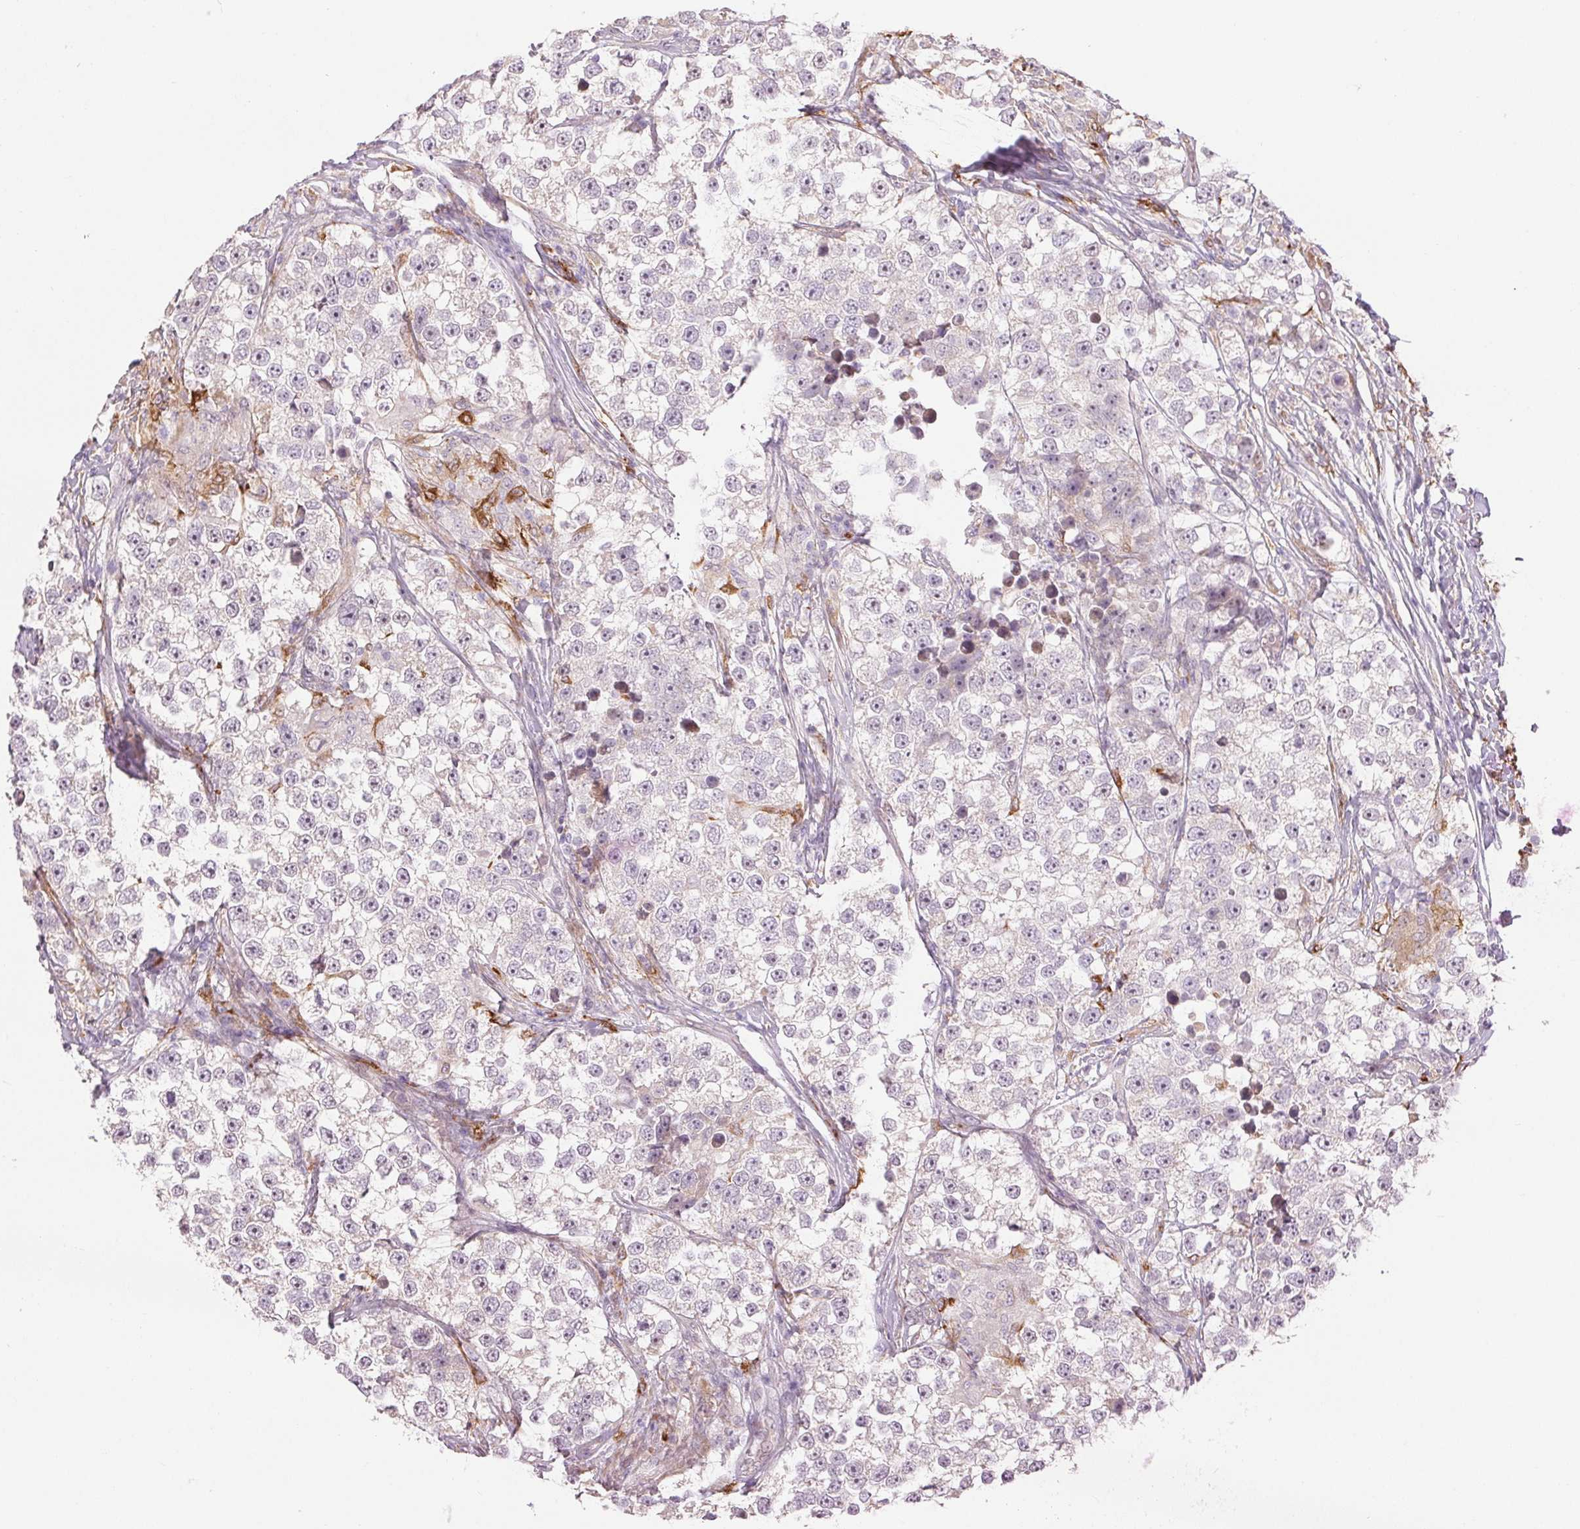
{"staining": {"intensity": "weak", "quantity": "<25%", "location": "cytoplasmic/membranous"}, "tissue": "testis cancer", "cell_type": "Tumor cells", "image_type": "cancer", "snomed": [{"axis": "morphology", "description": "Seminoma, NOS"}, {"axis": "topography", "description": "Testis"}], "caption": "This micrograph is of testis cancer (seminoma) stained with immunohistochemistry to label a protein in brown with the nuclei are counter-stained blue. There is no staining in tumor cells.", "gene": "METTL17", "patient": {"sex": "male", "age": 46}}